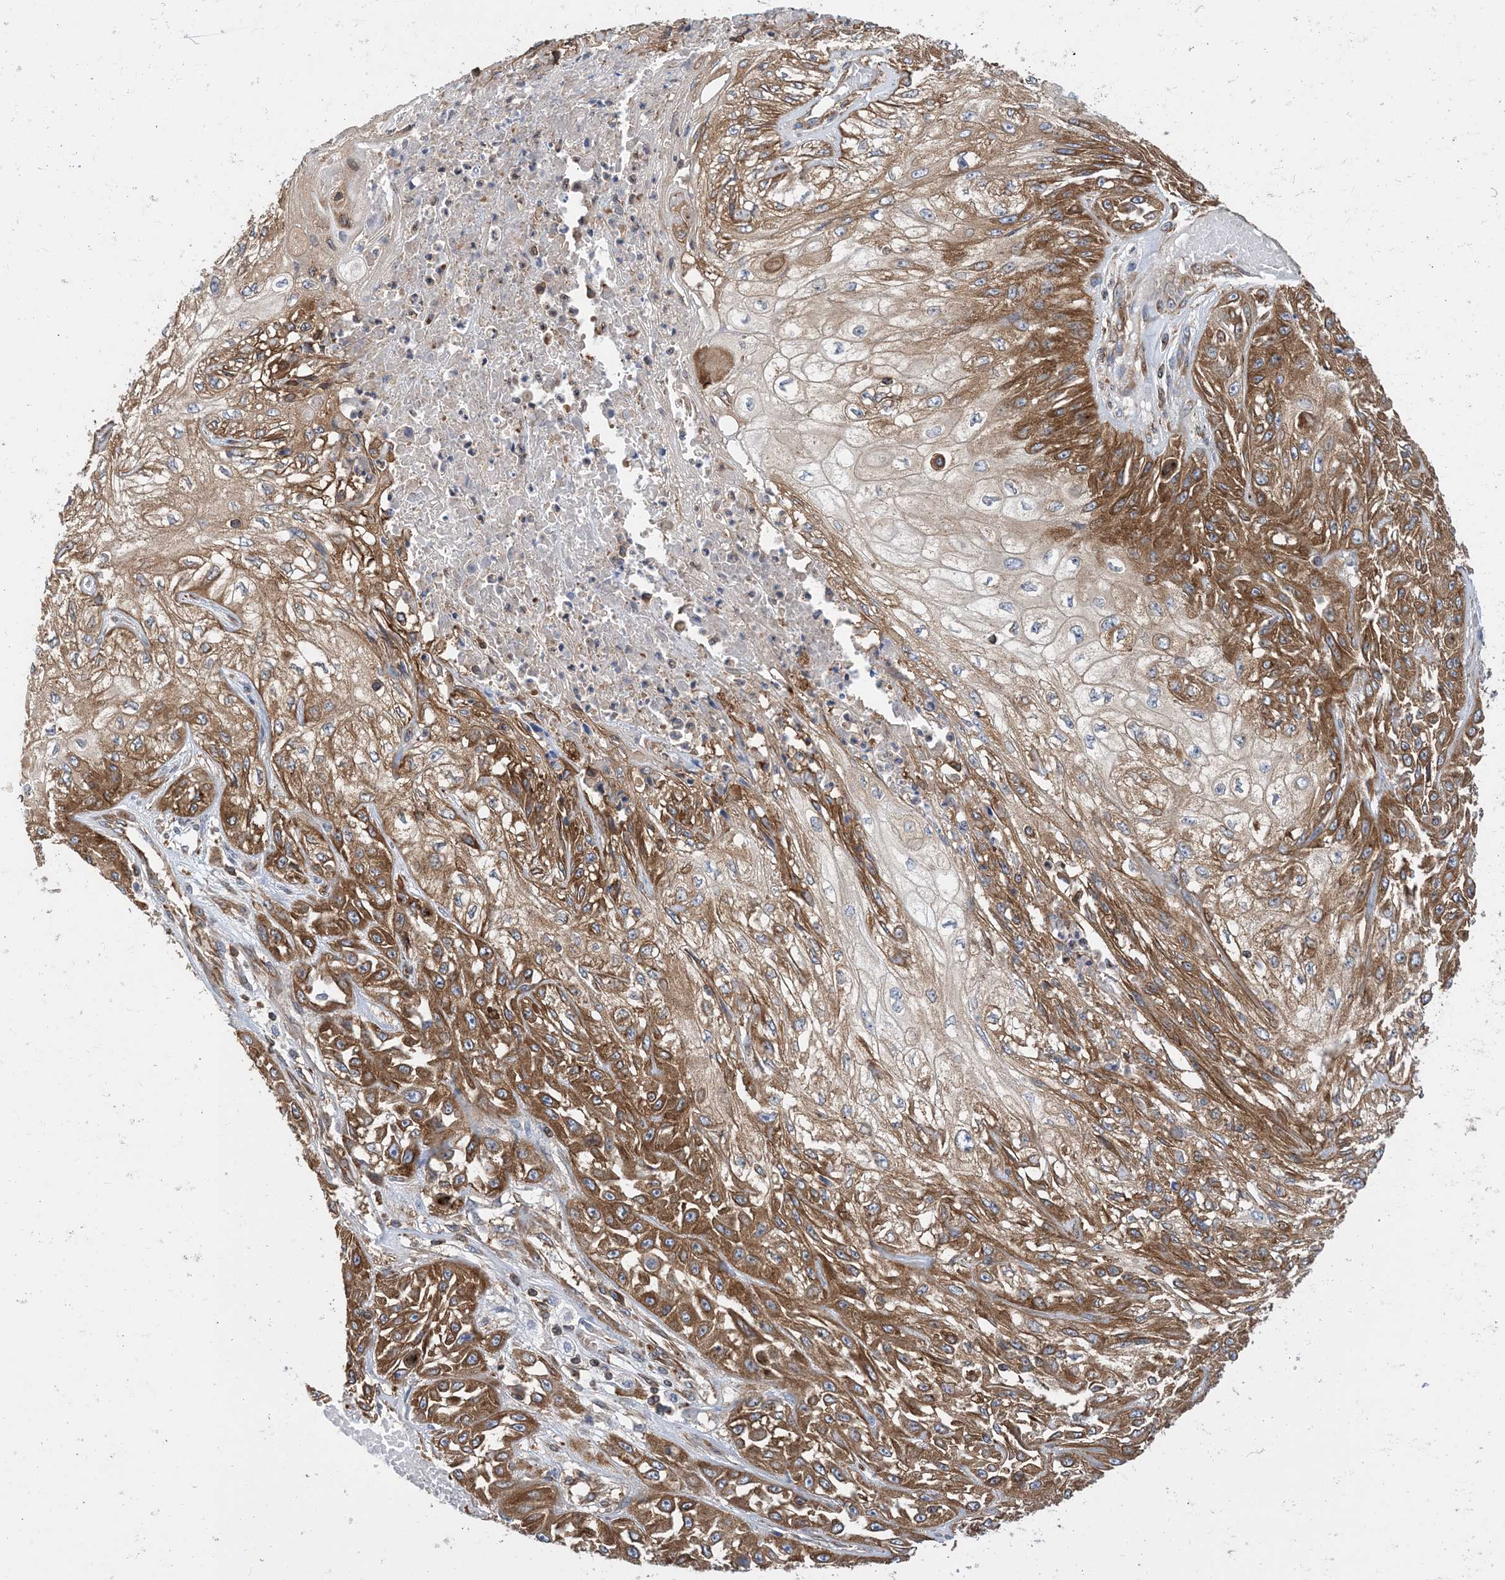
{"staining": {"intensity": "moderate", "quantity": ">75%", "location": "cytoplasmic/membranous"}, "tissue": "skin cancer", "cell_type": "Tumor cells", "image_type": "cancer", "snomed": [{"axis": "morphology", "description": "Squamous cell carcinoma, NOS"}, {"axis": "morphology", "description": "Squamous cell carcinoma, metastatic, NOS"}, {"axis": "topography", "description": "Skin"}, {"axis": "topography", "description": "Lymph node"}], "caption": "Protein staining displays moderate cytoplasmic/membranous positivity in approximately >75% of tumor cells in skin cancer (squamous cell carcinoma).", "gene": "DYNC1LI1", "patient": {"sex": "male", "age": 75}}